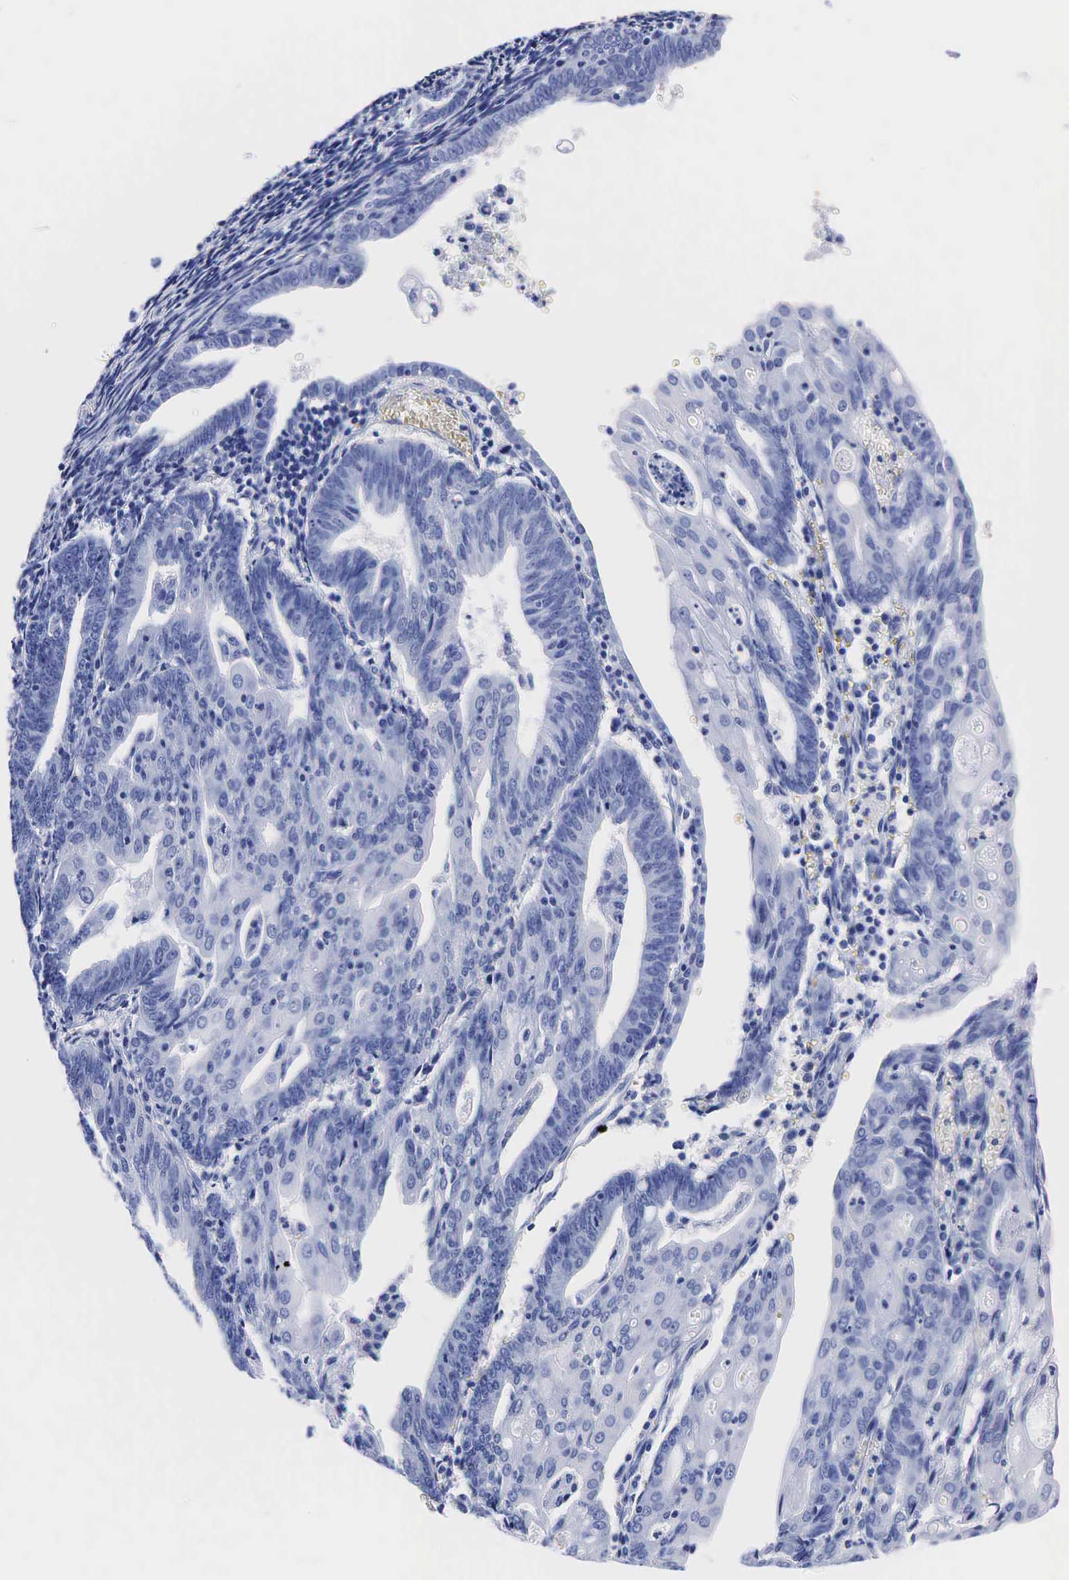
{"staining": {"intensity": "negative", "quantity": "none", "location": "none"}, "tissue": "endometrial cancer", "cell_type": "Tumor cells", "image_type": "cancer", "snomed": [{"axis": "morphology", "description": "Adenocarcinoma, NOS"}, {"axis": "topography", "description": "Endometrium"}], "caption": "This image is of adenocarcinoma (endometrial) stained with immunohistochemistry (IHC) to label a protein in brown with the nuclei are counter-stained blue. There is no positivity in tumor cells.", "gene": "TG", "patient": {"sex": "female", "age": 56}}